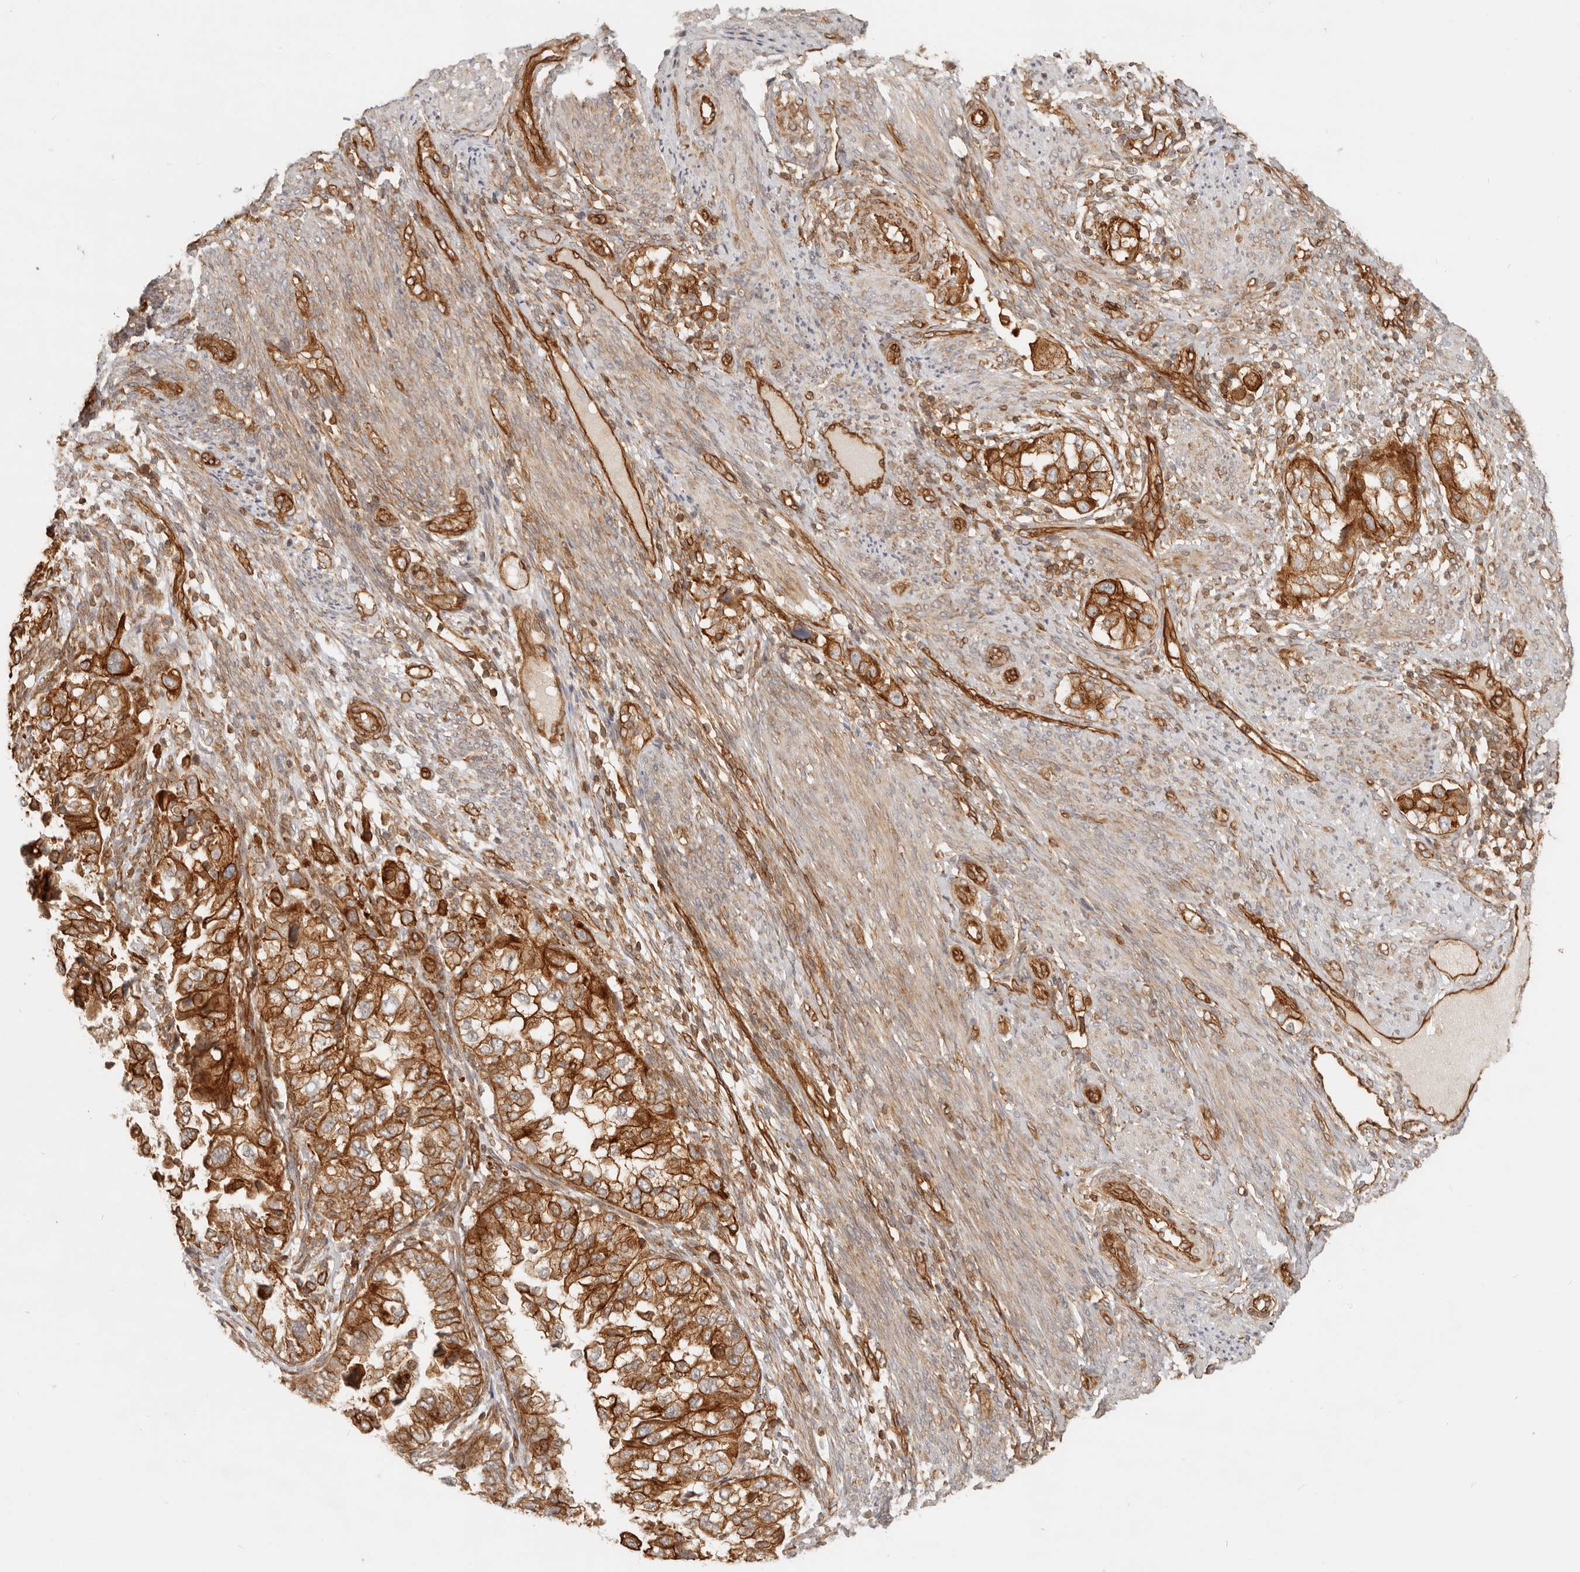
{"staining": {"intensity": "strong", "quantity": ">75%", "location": "cytoplasmic/membranous"}, "tissue": "endometrial cancer", "cell_type": "Tumor cells", "image_type": "cancer", "snomed": [{"axis": "morphology", "description": "Adenocarcinoma, NOS"}, {"axis": "topography", "description": "Endometrium"}], "caption": "The micrograph shows staining of adenocarcinoma (endometrial), revealing strong cytoplasmic/membranous protein staining (brown color) within tumor cells.", "gene": "UFSP1", "patient": {"sex": "female", "age": 85}}